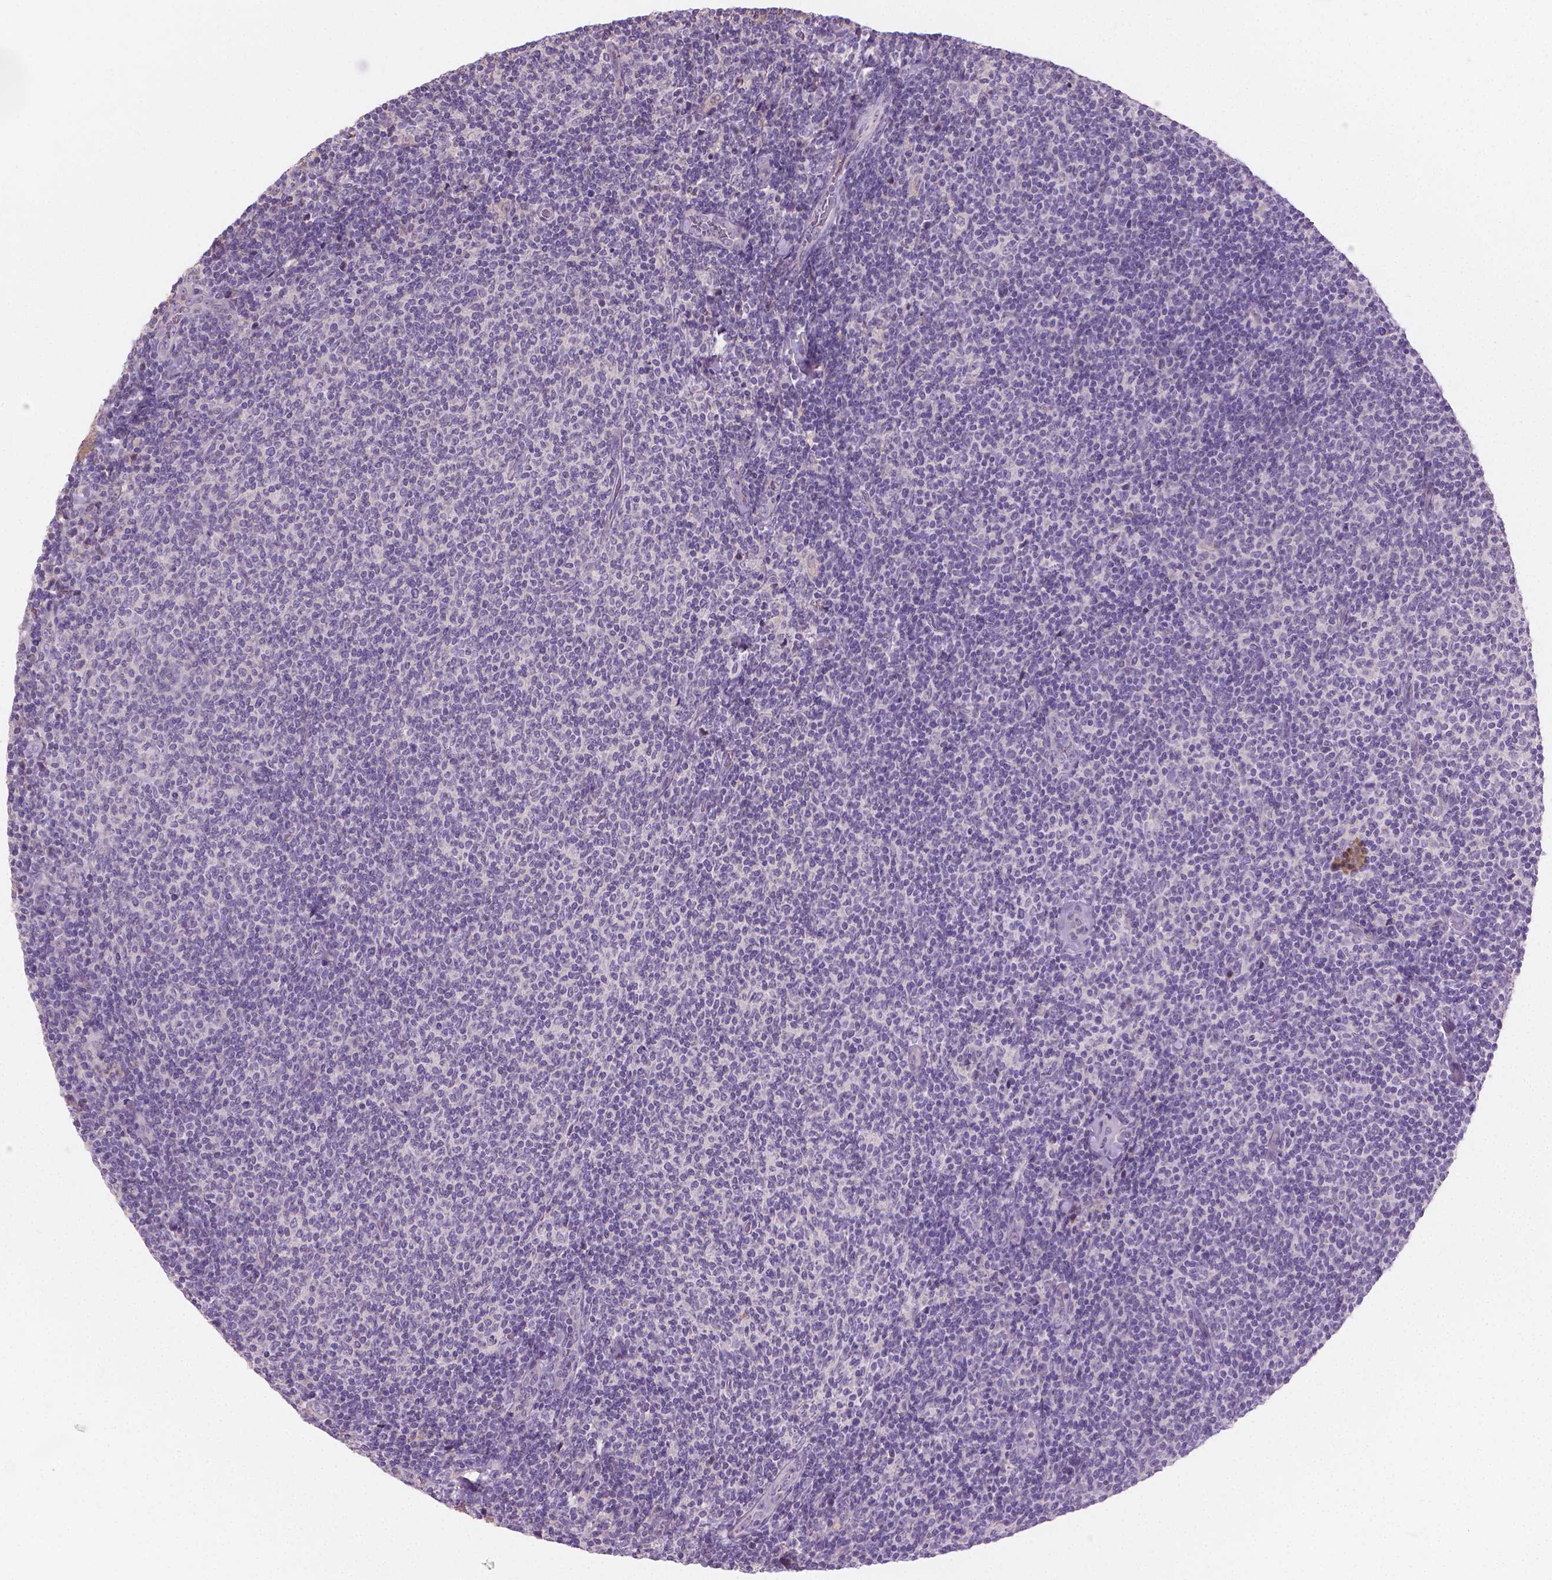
{"staining": {"intensity": "negative", "quantity": "none", "location": "none"}, "tissue": "lymphoma", "cell_type": "Tumor cells", "image_type": "cancer", "snomed": [{"axis": "morphology", "description": "Malignant lymphoma, non-Hodgkin's type, Low grade"}, {"axis": "topography", "description": "Lymph node"}], "caption": "Human lymphoma stained for a protein using immunohistochemistry reveals no staining in tumor cells.", "gene": "CABCOCO1", "patient": {"sex": "male", "age": 52}}